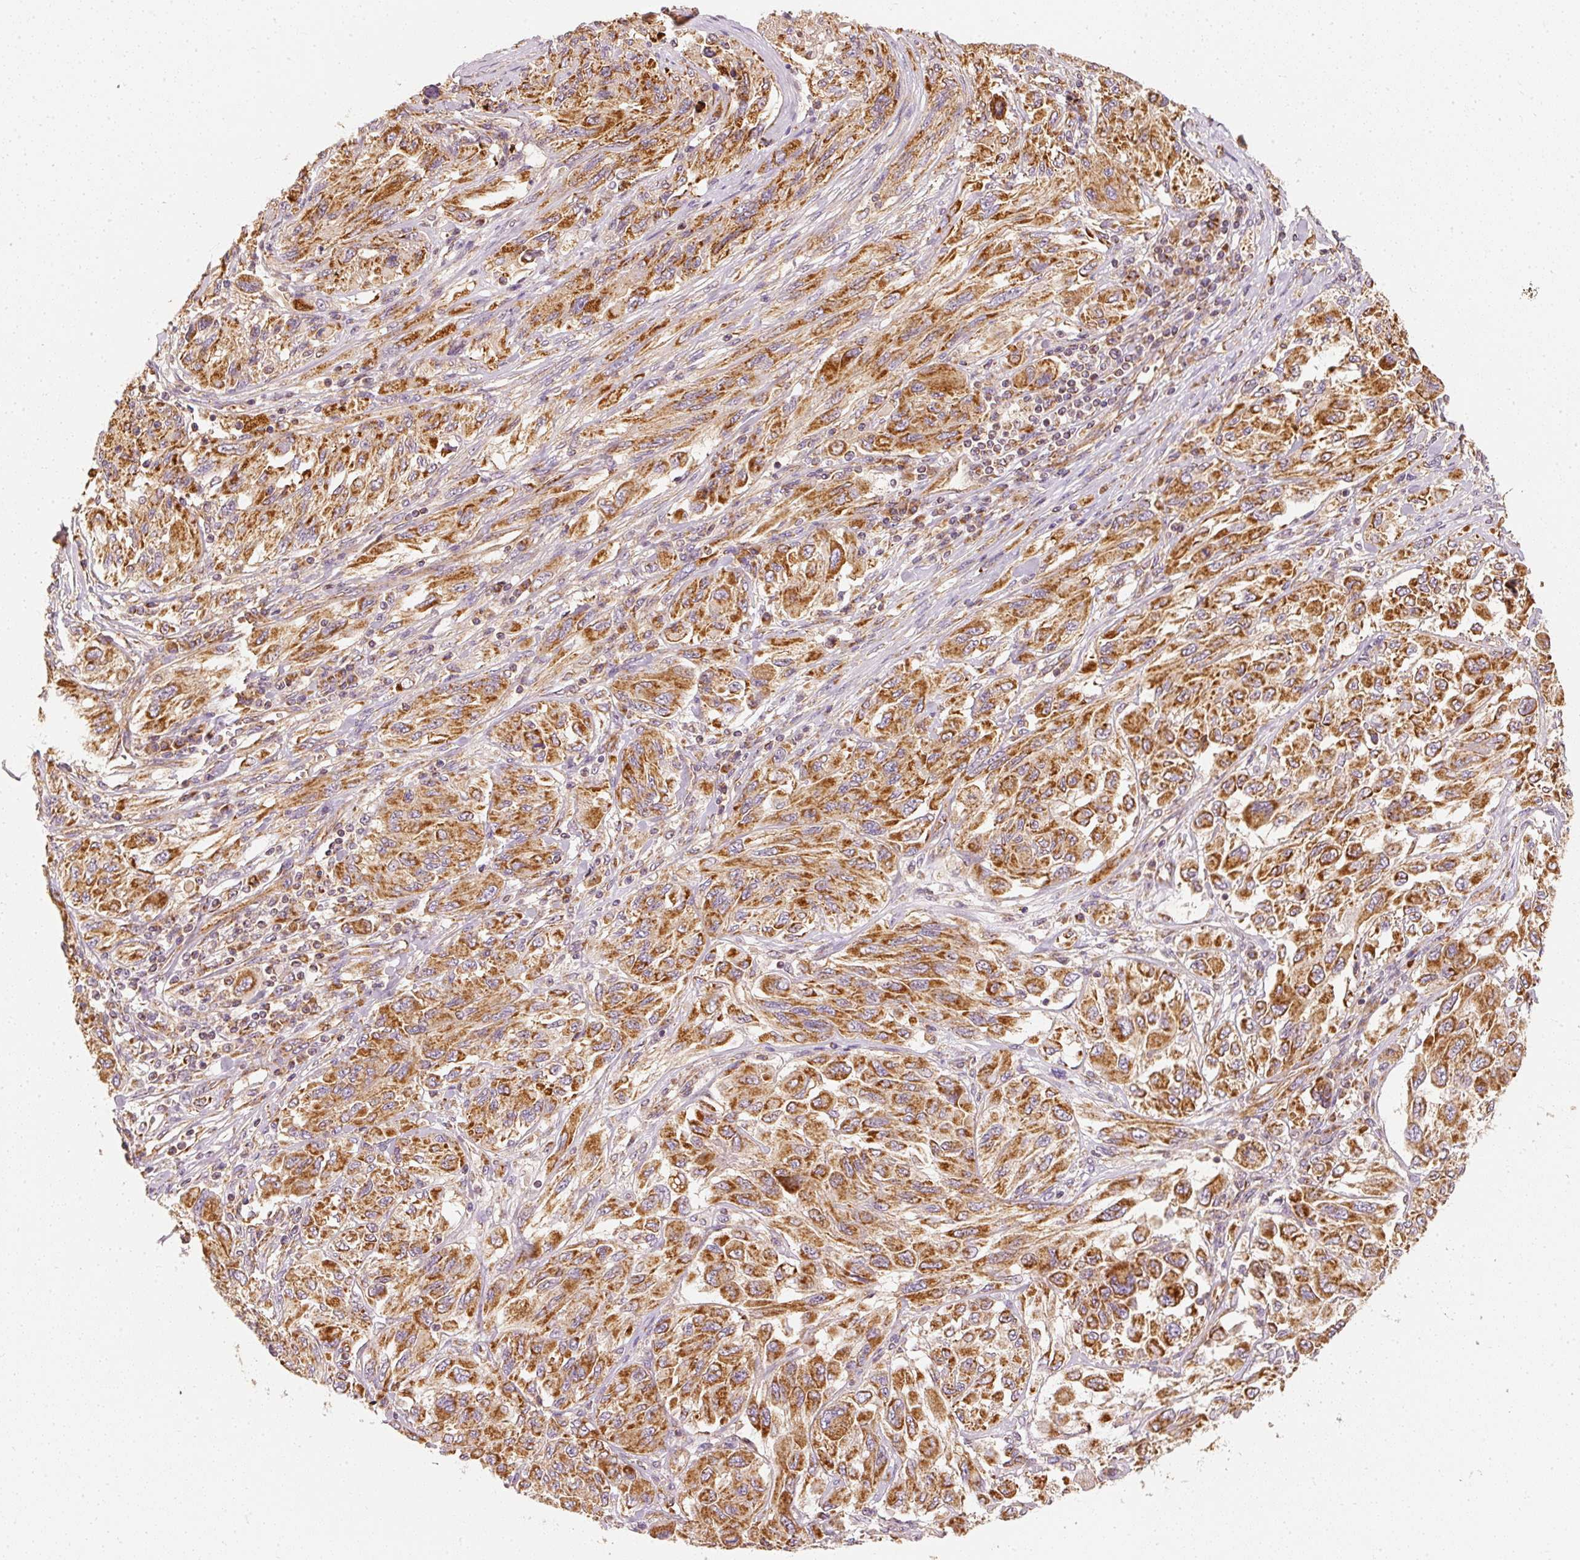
{"staining": {"intensity": "moderate", "quantity": ">75%", "location": "cytoplasmic/membranous"}, "tissue": "melanoma", "cell_type": "Tumor cells", "image_type": "cancer", "snomed": [{"axis": "morphology", "description": "Malignant melanoma, NOS"}, {"axis": "topography", "description": "Skin"}], "caption": "Protein expression analysis of human malignant melanoma reveals moderate cytoplasmic/membranous positivity in approximately >75% of tumor cells.", "gene": "TOMM40", "patient": {"sex": "female", "age": 91}}